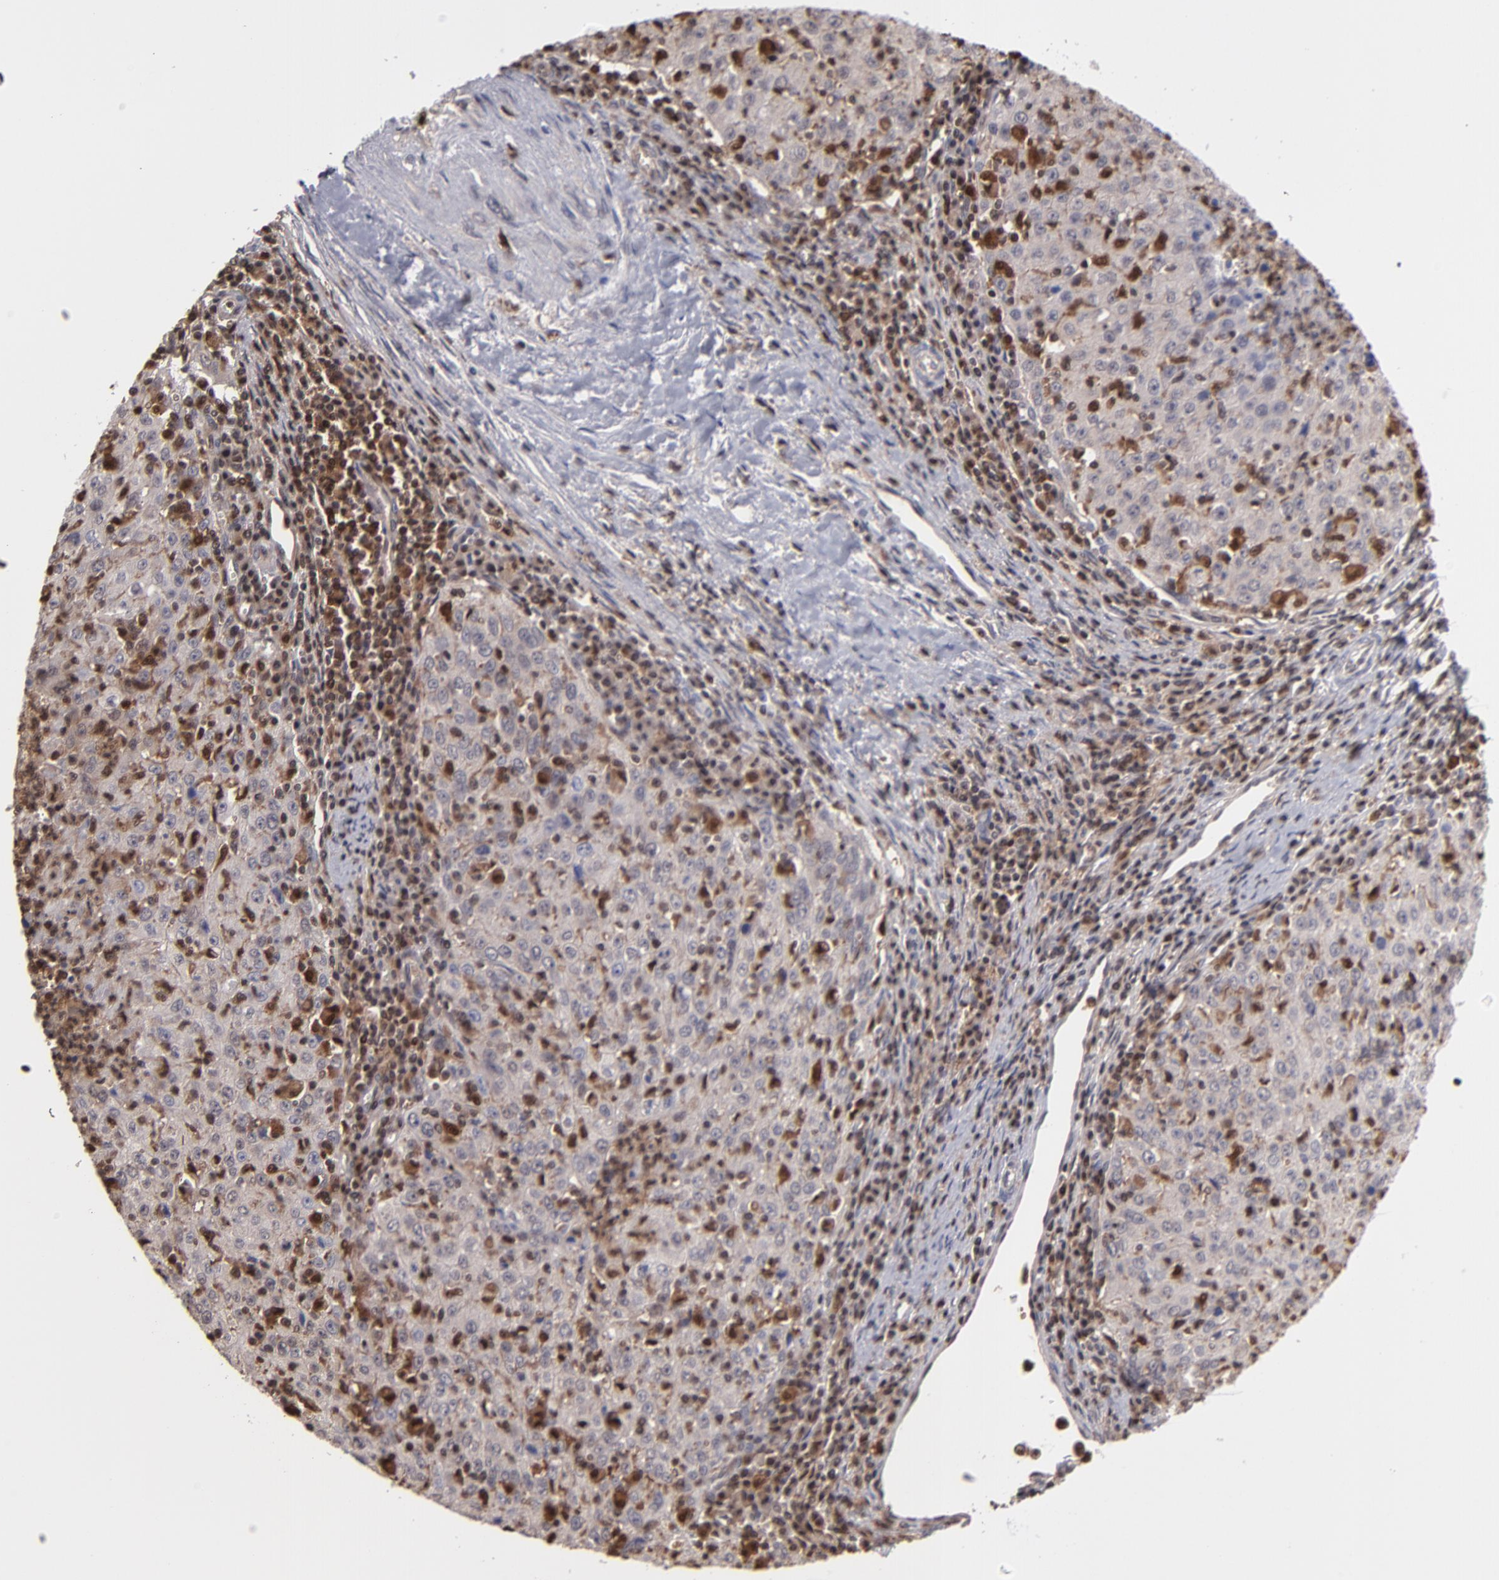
{"staining": {"intensity": "weak", "quantity": ">75%", "location": "cytoplasmic/membranous"}, "tissue": "cervical cancer", "cell_type": "Tumor cells", "image_type": "cancer", "snomed": [{"axis": "morphology", "description": "Squamous cell carcinoma, NOS"}, {"axis": "topography", "description": "Cervix"}], "caption": "Immunohistochemistry photomicrograph of cervical cancer (squamous cell carcinoma) stained for a protein (brown), which reveals low levels of weak cytoplasmic/membranous expression in approximately >75% of tumor cells.", "gene": "GRB2", "patient": {"sex": "female", "age": 27}}